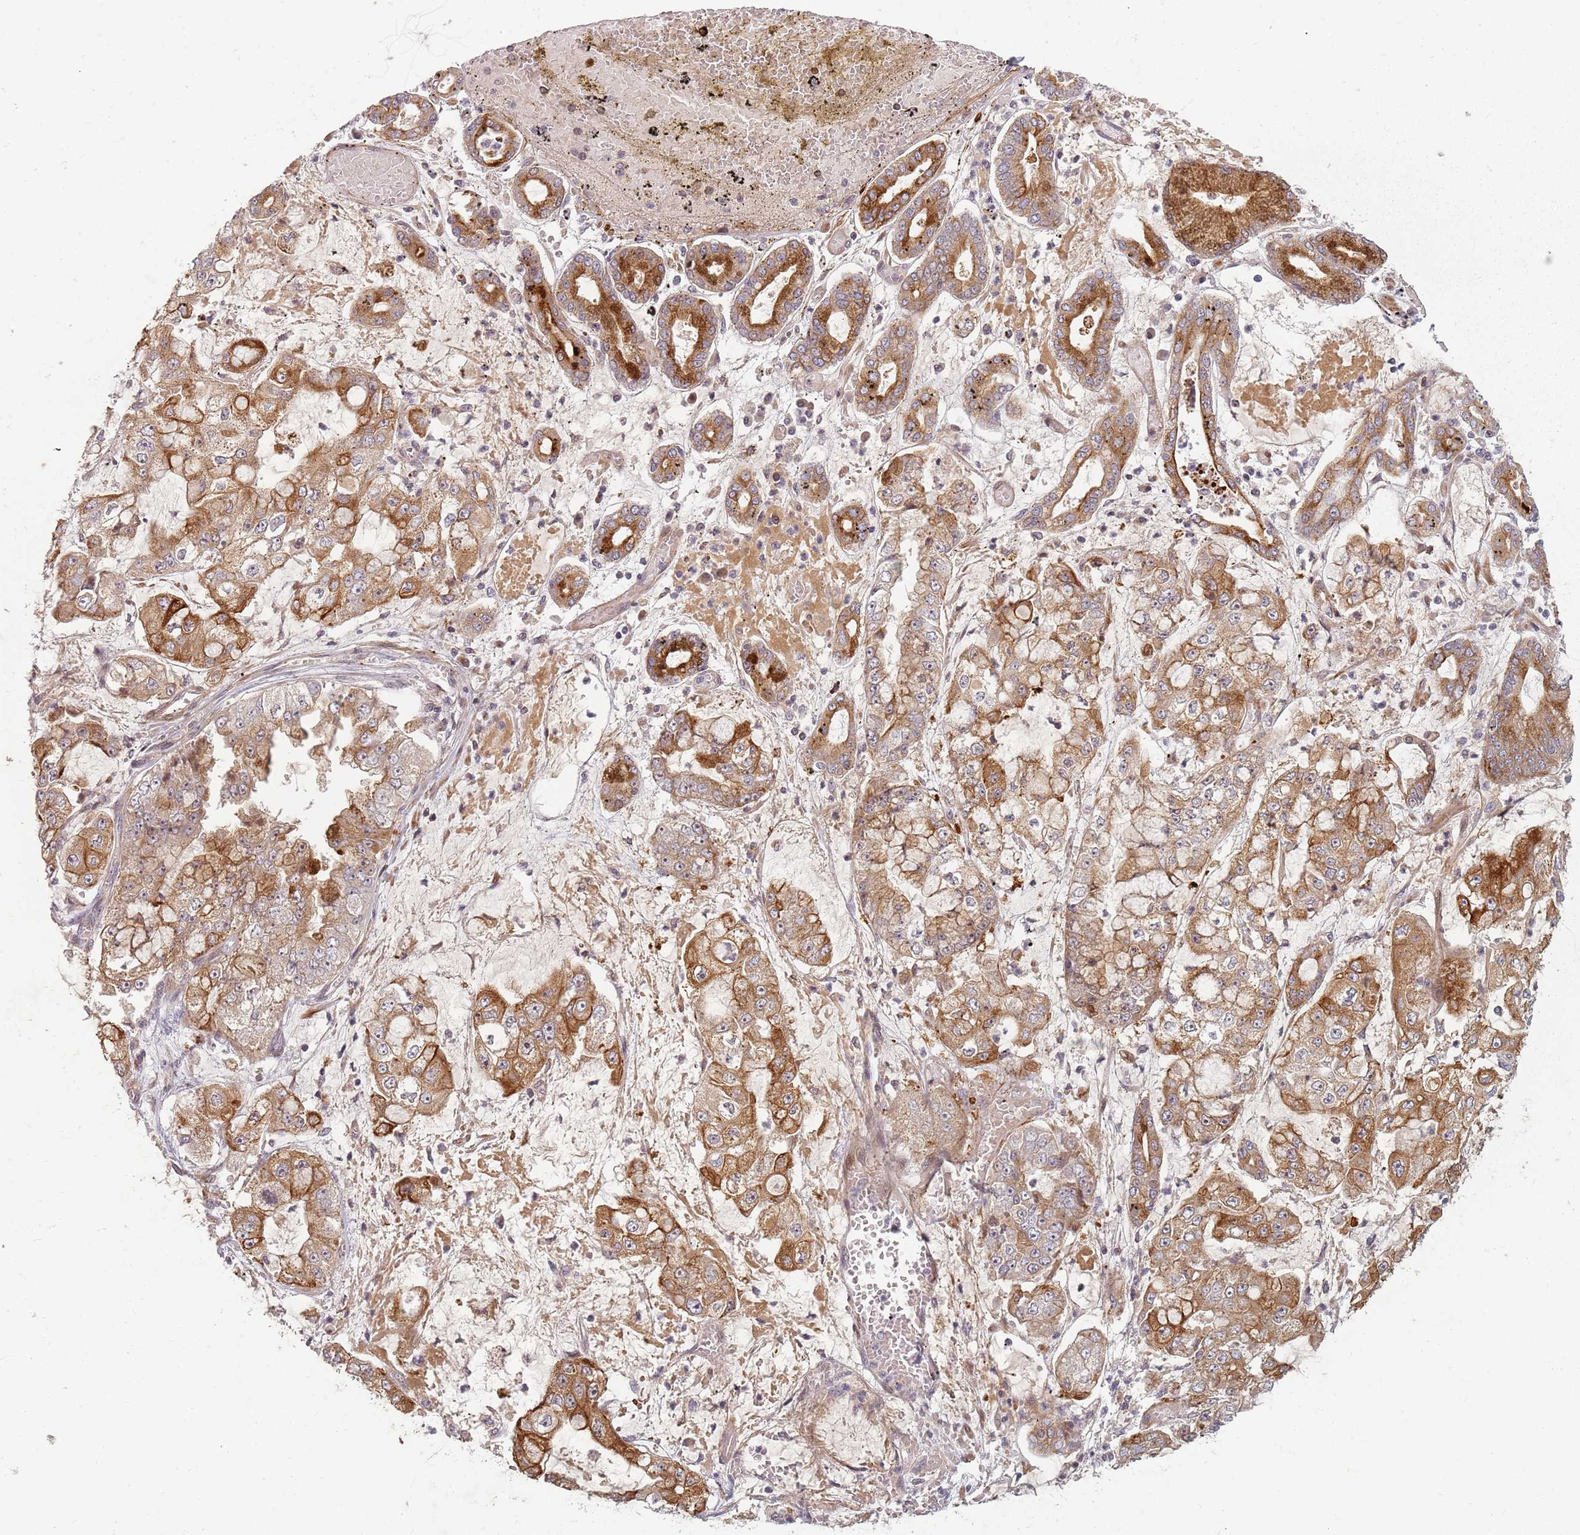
{"staining": {"intensity": "moderate", "quantity": ">75%", "location": "cytoplasmic/membranous"}, "tissue": "stomach cancer", "cell_type": "Tumor cells", "image_type": "cancer", "snomed": [{"axis": "morphology", "description": "Adenocarcinoma, NOS"}, {"axis": "topography", "description": "Stomach"}], "caption": "Moderate cytoplasmic/membranous positivity is appreciated in approximately >75% of tumor cells in stomach cancer (adenocarcinoma).", "gene": "RPS6KA2", "patient": {"sex": "male", "age": 76}}